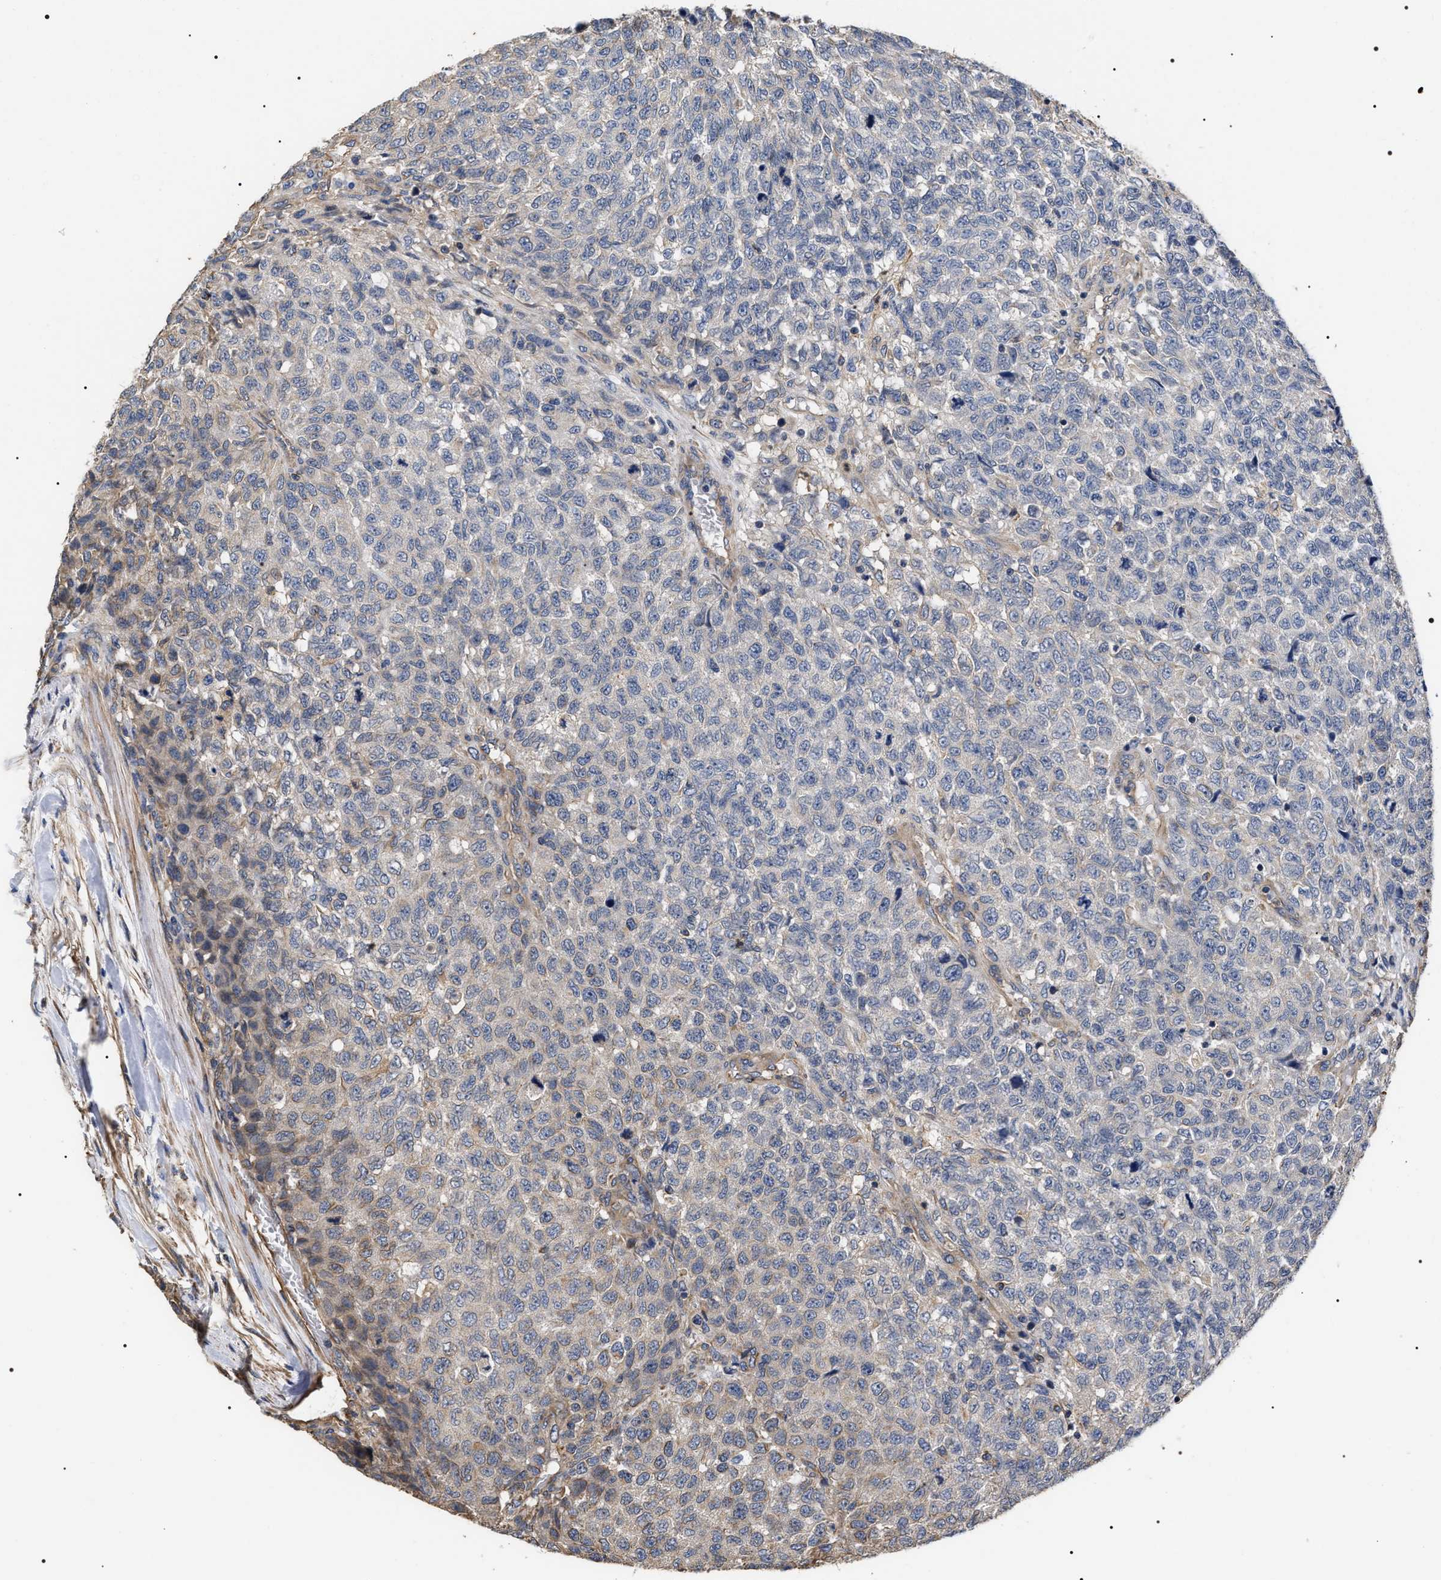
{"staining": {"intensity": "negative", "quantity": "none", "location": "none"}, "tissue": "testis cancer", "cell_type": "Tumor cells", "image_type": "cancer", "snomed": [{"axis": "morphology", "description": "Seminoma, NOS"}, {"axis": "topography", "description": "Testis"}], "caption": "There is no significant expression in tumor cells of testis seminoma. (DAB (3,3'-diaminobenzidine) IHC visualized using brightfield microscopy, high magnification).", "gene": "TSPAN33", "patient": {"sex": "male", "age": 59}}